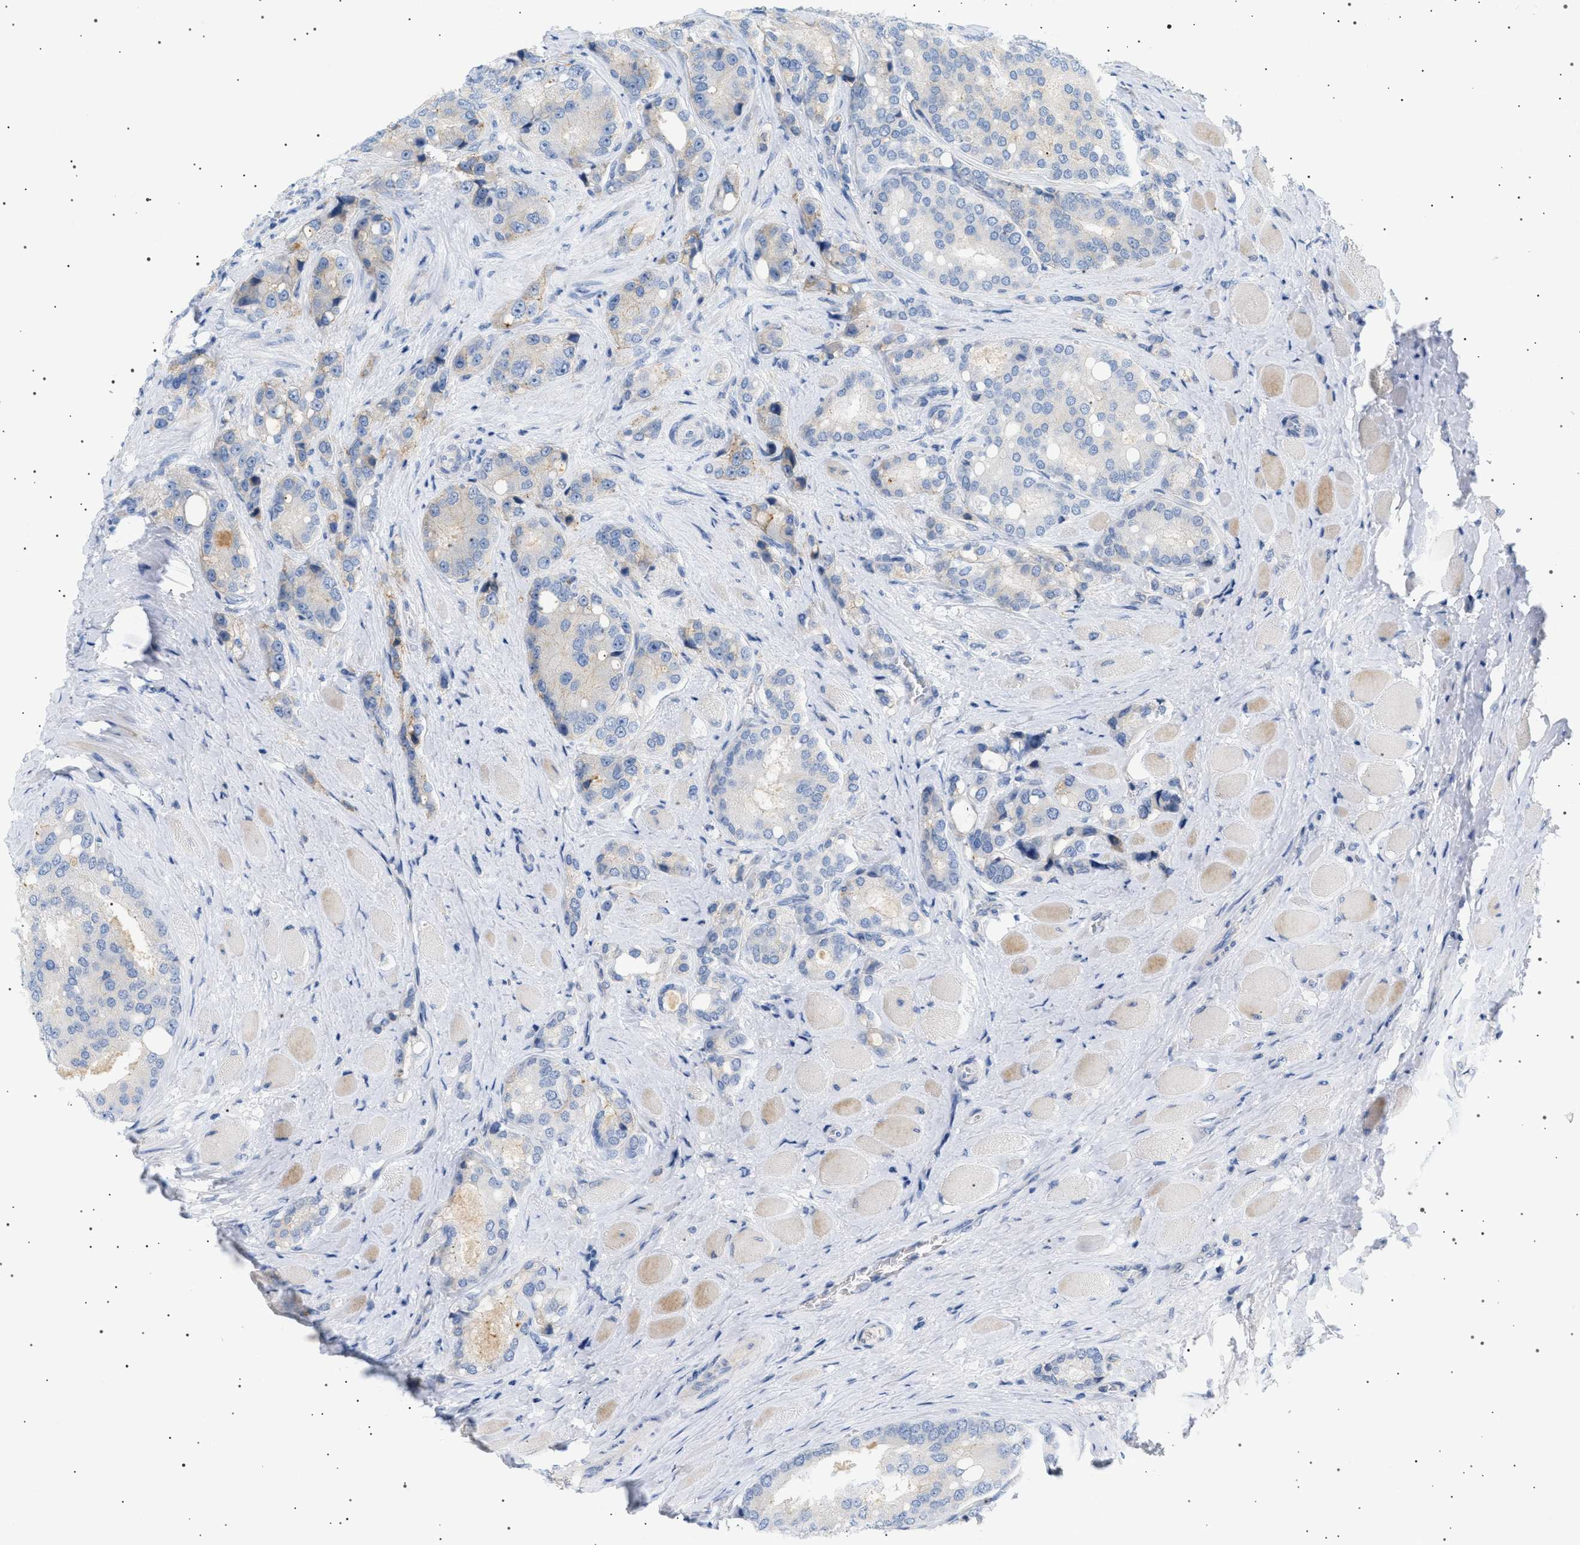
{"staining": {"intensity": "negative", "quantity": "none", "location": "none"}, "tissue": "prostate cancer", "cell_type": "Tumor cells", "image_type": "cancer", "snomed": [{"axis": "morphology", "description": "Adenocarcinoma, High grade"}, {"axis": "topography", "description": "Prostate"}], "caption": "This is an IHC histopathology image of prostate cancer. There is no staining in tumor cells.", "gene": "ADCY10", "patient": {"sex": "male", "age": 50}}